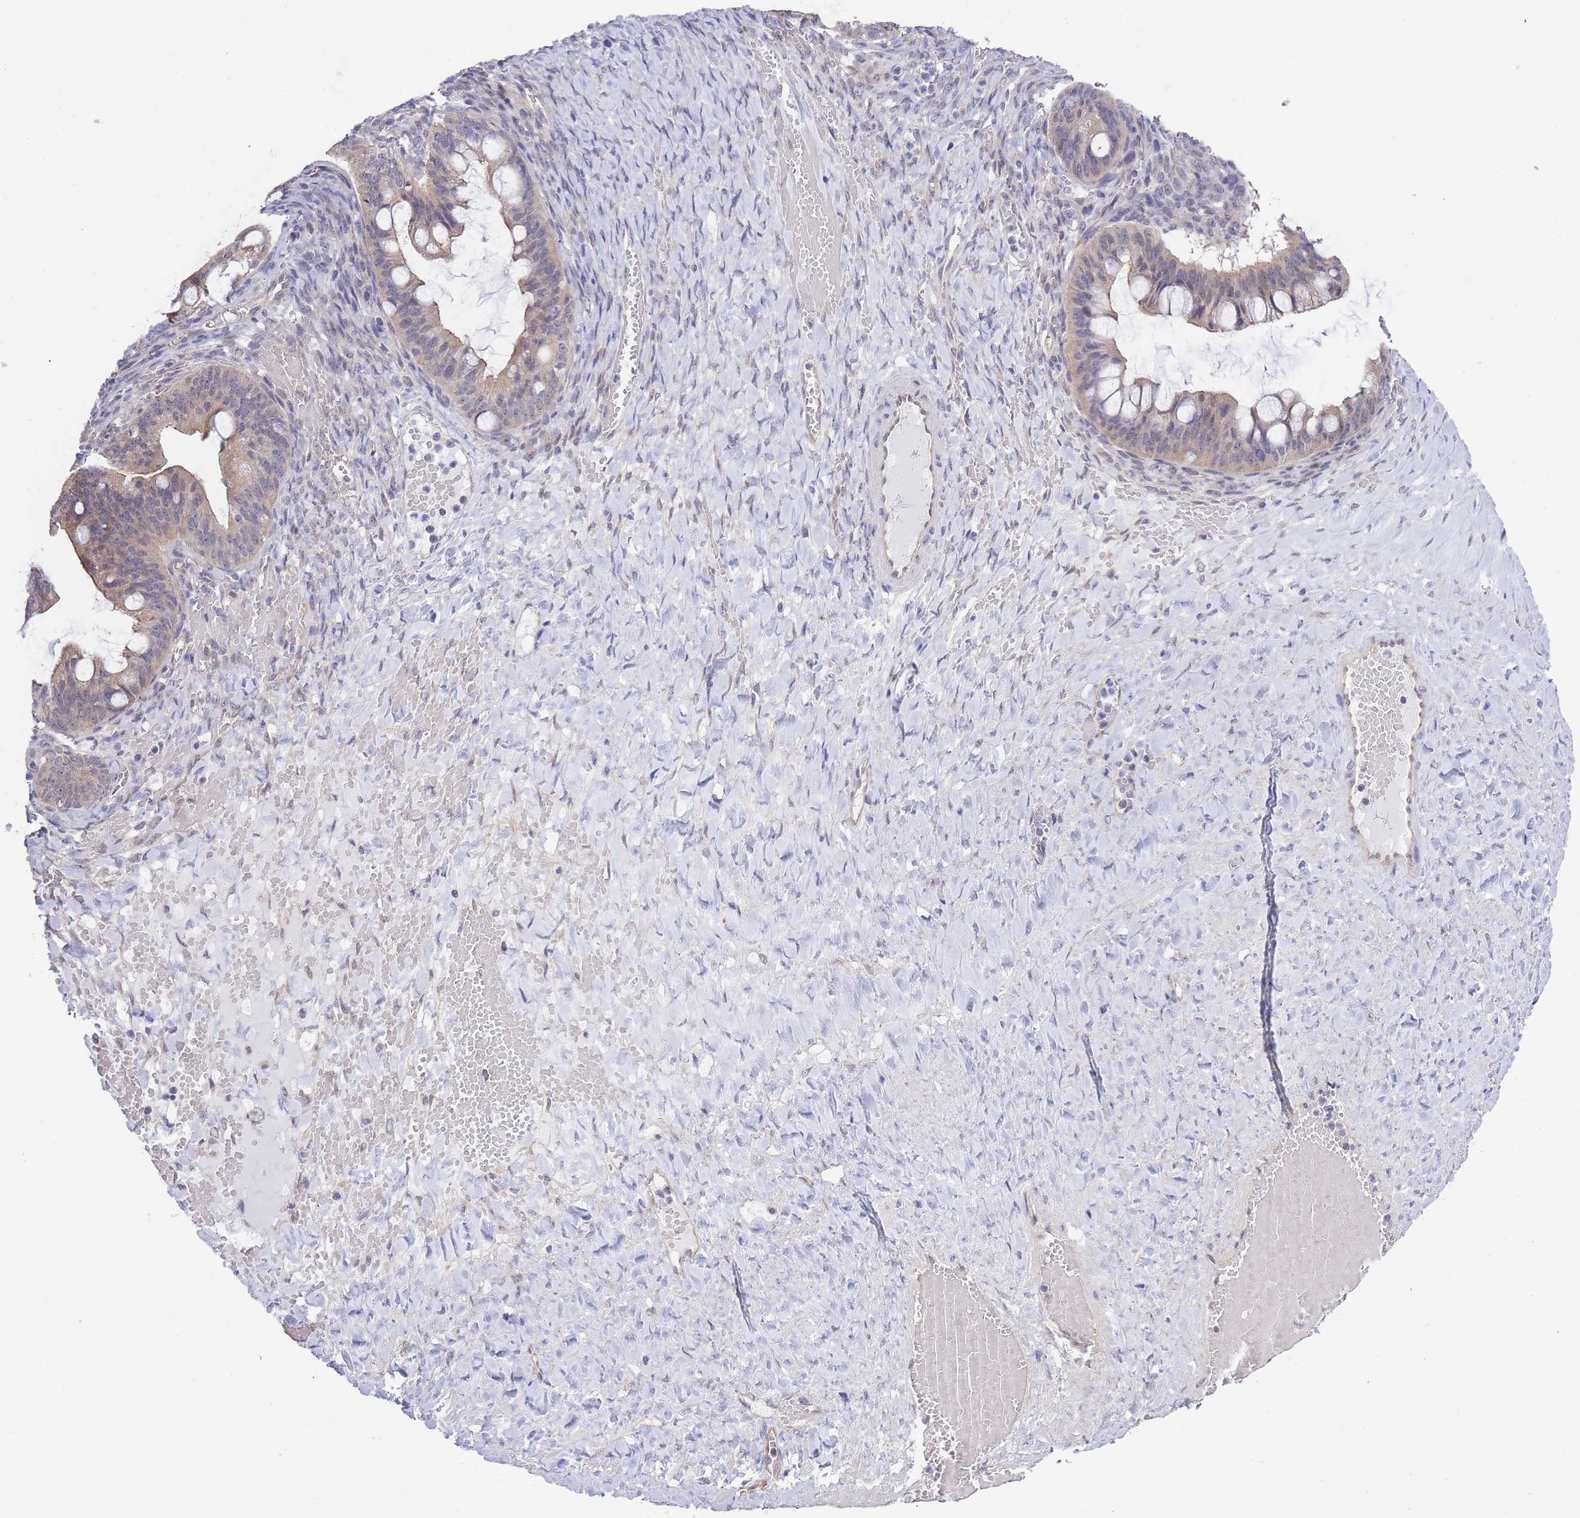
{"staining": {"intensity": "weak", "quantity": "25%-75%", "location": "cytoplasmic/membranous,nuclear"}, "tissue": "ovarian cancer", "cell_type": "Tumor cells", "image_type": "cancer", "snomed": [{"axis": "morphology", "description": "Cystadenocarcinoma, mucinous, NOS"}, {"axis": "topography", "description": "Ovary"}], "caption": "The immunohistochemical stain shows weak cytoplasmic/membranous and nuclear positivity in tumor cells of ovarian cancer tissue.", "gene": "C19orf25", "patient": {"sex": "female", "age": 73}}